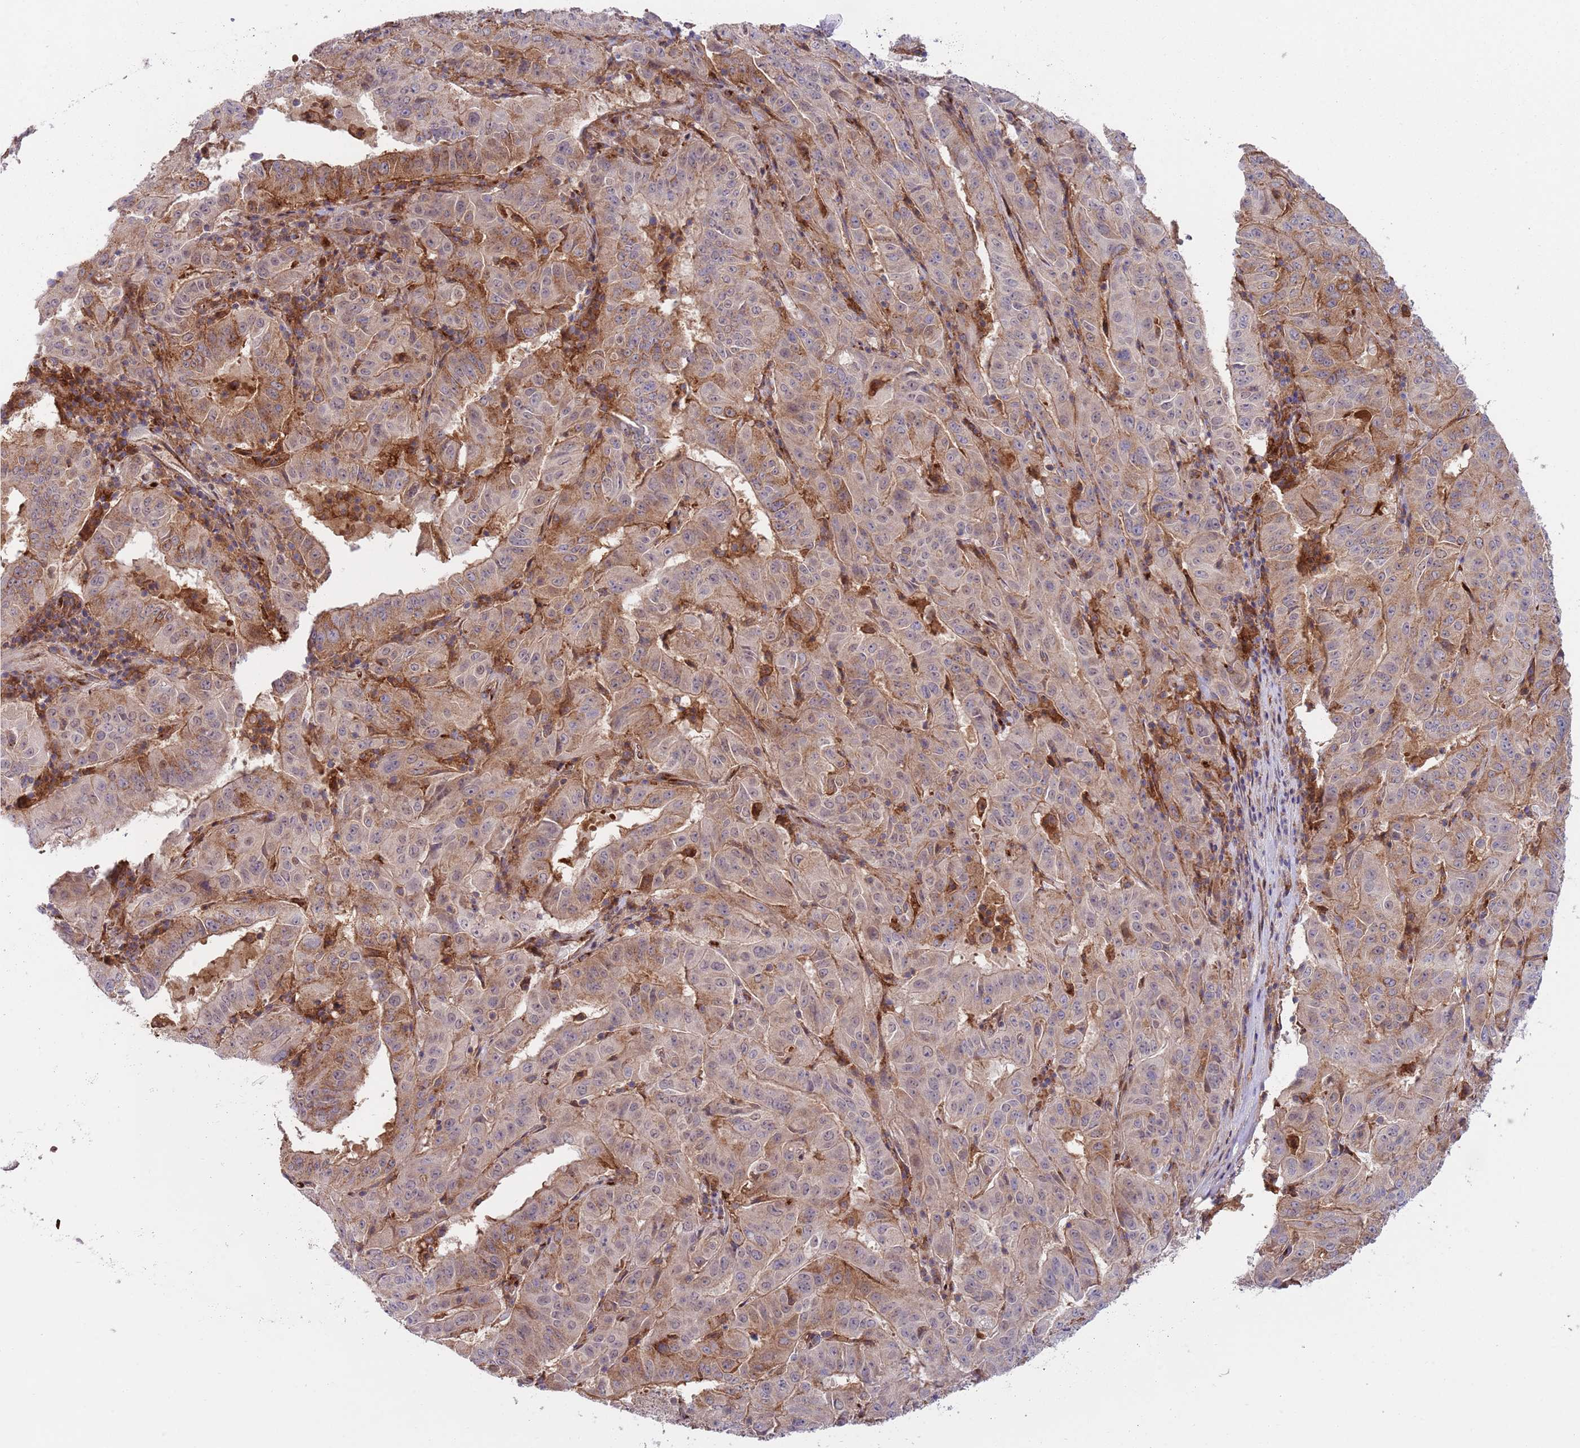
{"staining": {"intensity": "moderate", "quantity": "<25%", "location": "cytoplasmic/membranous"}, "tissue": "pancreatic cancer", "cell_type": "Tumor cells", "image_type": "cancer", "snomed": [{"axis": "morphology", "description": "Adenocarcinoma, NOS"}, {"axis": "topography", "description": "Pancreas"}], "caption": "A brown stain labels moderate cytoplasmic/membranous staining of a protein in adenocarcinoma (pancreatic) tumor cells.", "gene": "BTBD7", "patient": {"sex": "male", "age": 63}}